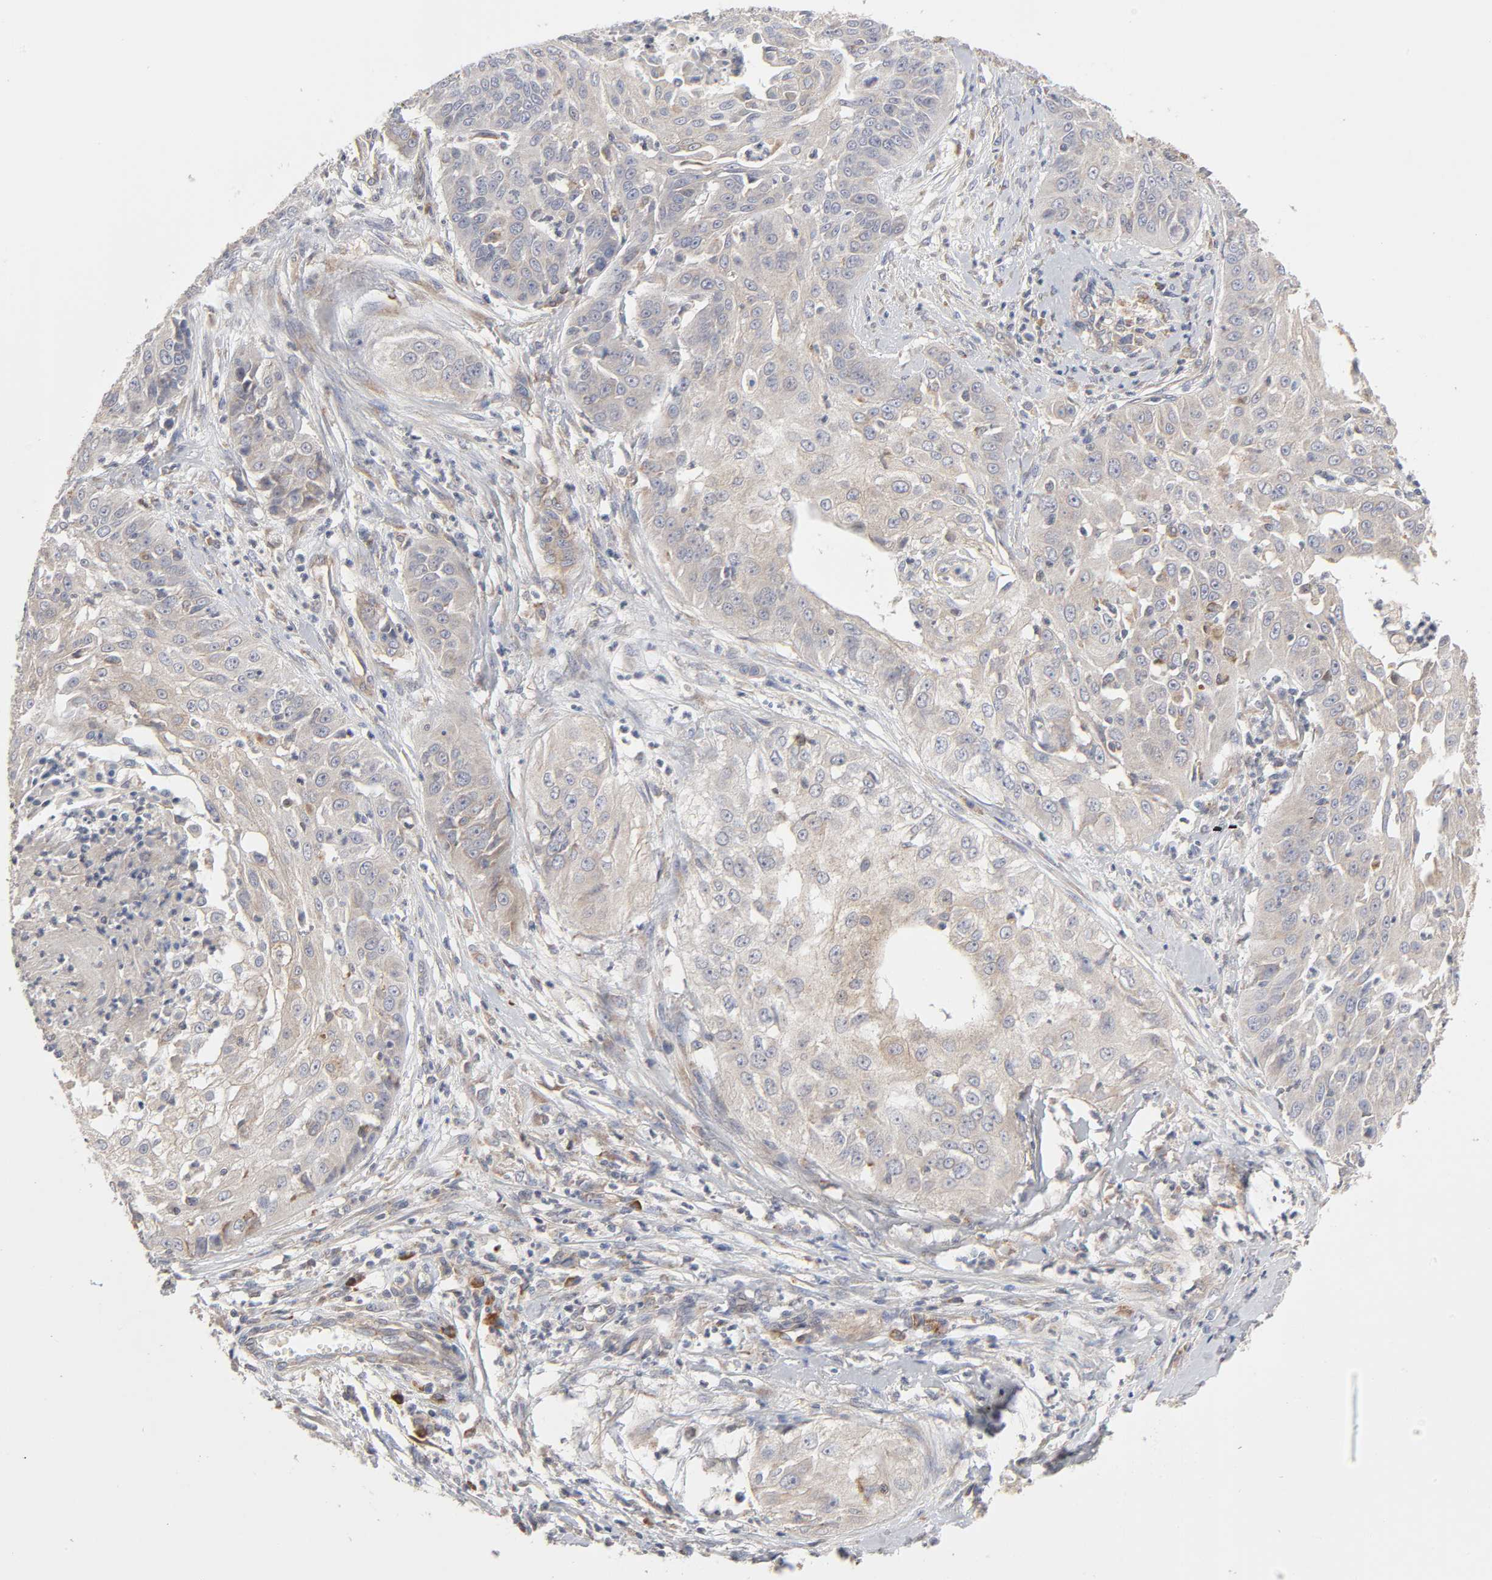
{"staining": {"intensity": "weak", "quantity": ">75%", "location": "cytoplasmic/membranous"}, "tissue": "cervical cancer", "cell_type": "Tumor cells", "image_type": "cancer", "snomed": [{"axis": "morphology", "description": "Squamous cell carcinoma, NOS"}, {"axis": "topography", "description": "Cervix"}], "caption": "Cervical cancer (squamous cell carcinoma) was stained to show a protein in brown. There is low levels of weak cytoplasmic/membranous expression in approximately >75% of tumor cells. Ihc stains the protein in brown and the nuclei are stained blue.", "gene": "IL4R", "patient": {"sex": "female", "age": 64}}